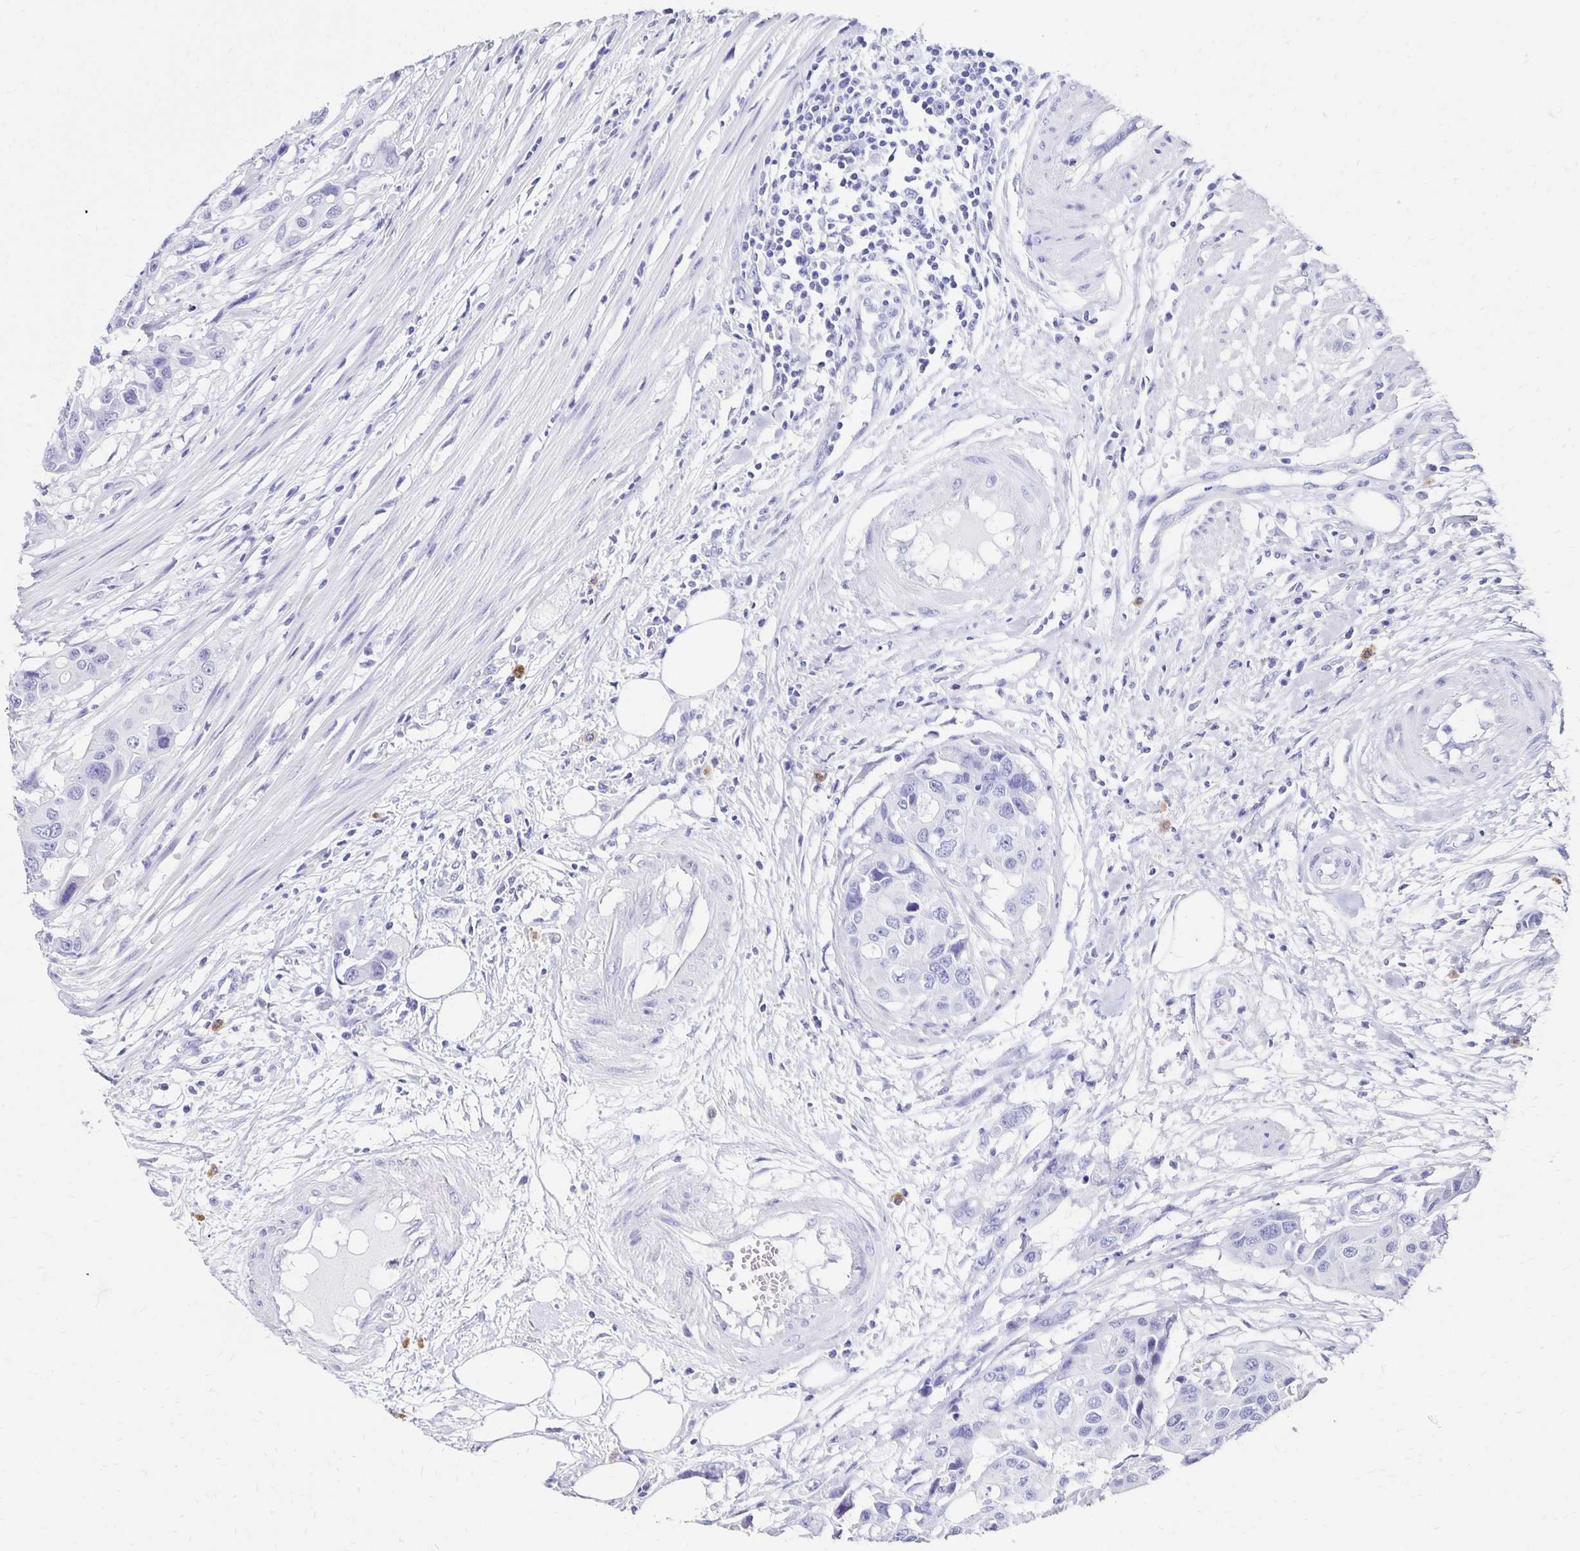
{"staining": {"intensity": "negative", "quantity": "none", "location": "none"}, "tissue": "colorectal cancer", "cell_type": "Tumor cells", "image_type": "cancer", "snomed": [{"axis": "morphology", "description": "Adenocarcinoma, NOS"}, {"axis": "topography", "description": "Colon"}], "caption": "Tumor cells are negative for protein expression in human colorectal cancer. (DAB immunohistochemistry (IHC) visualized using brightfield microscopy, high magnification).", "gene": "DYNLT4", "patient": {"sex": "male", "age": 77}}